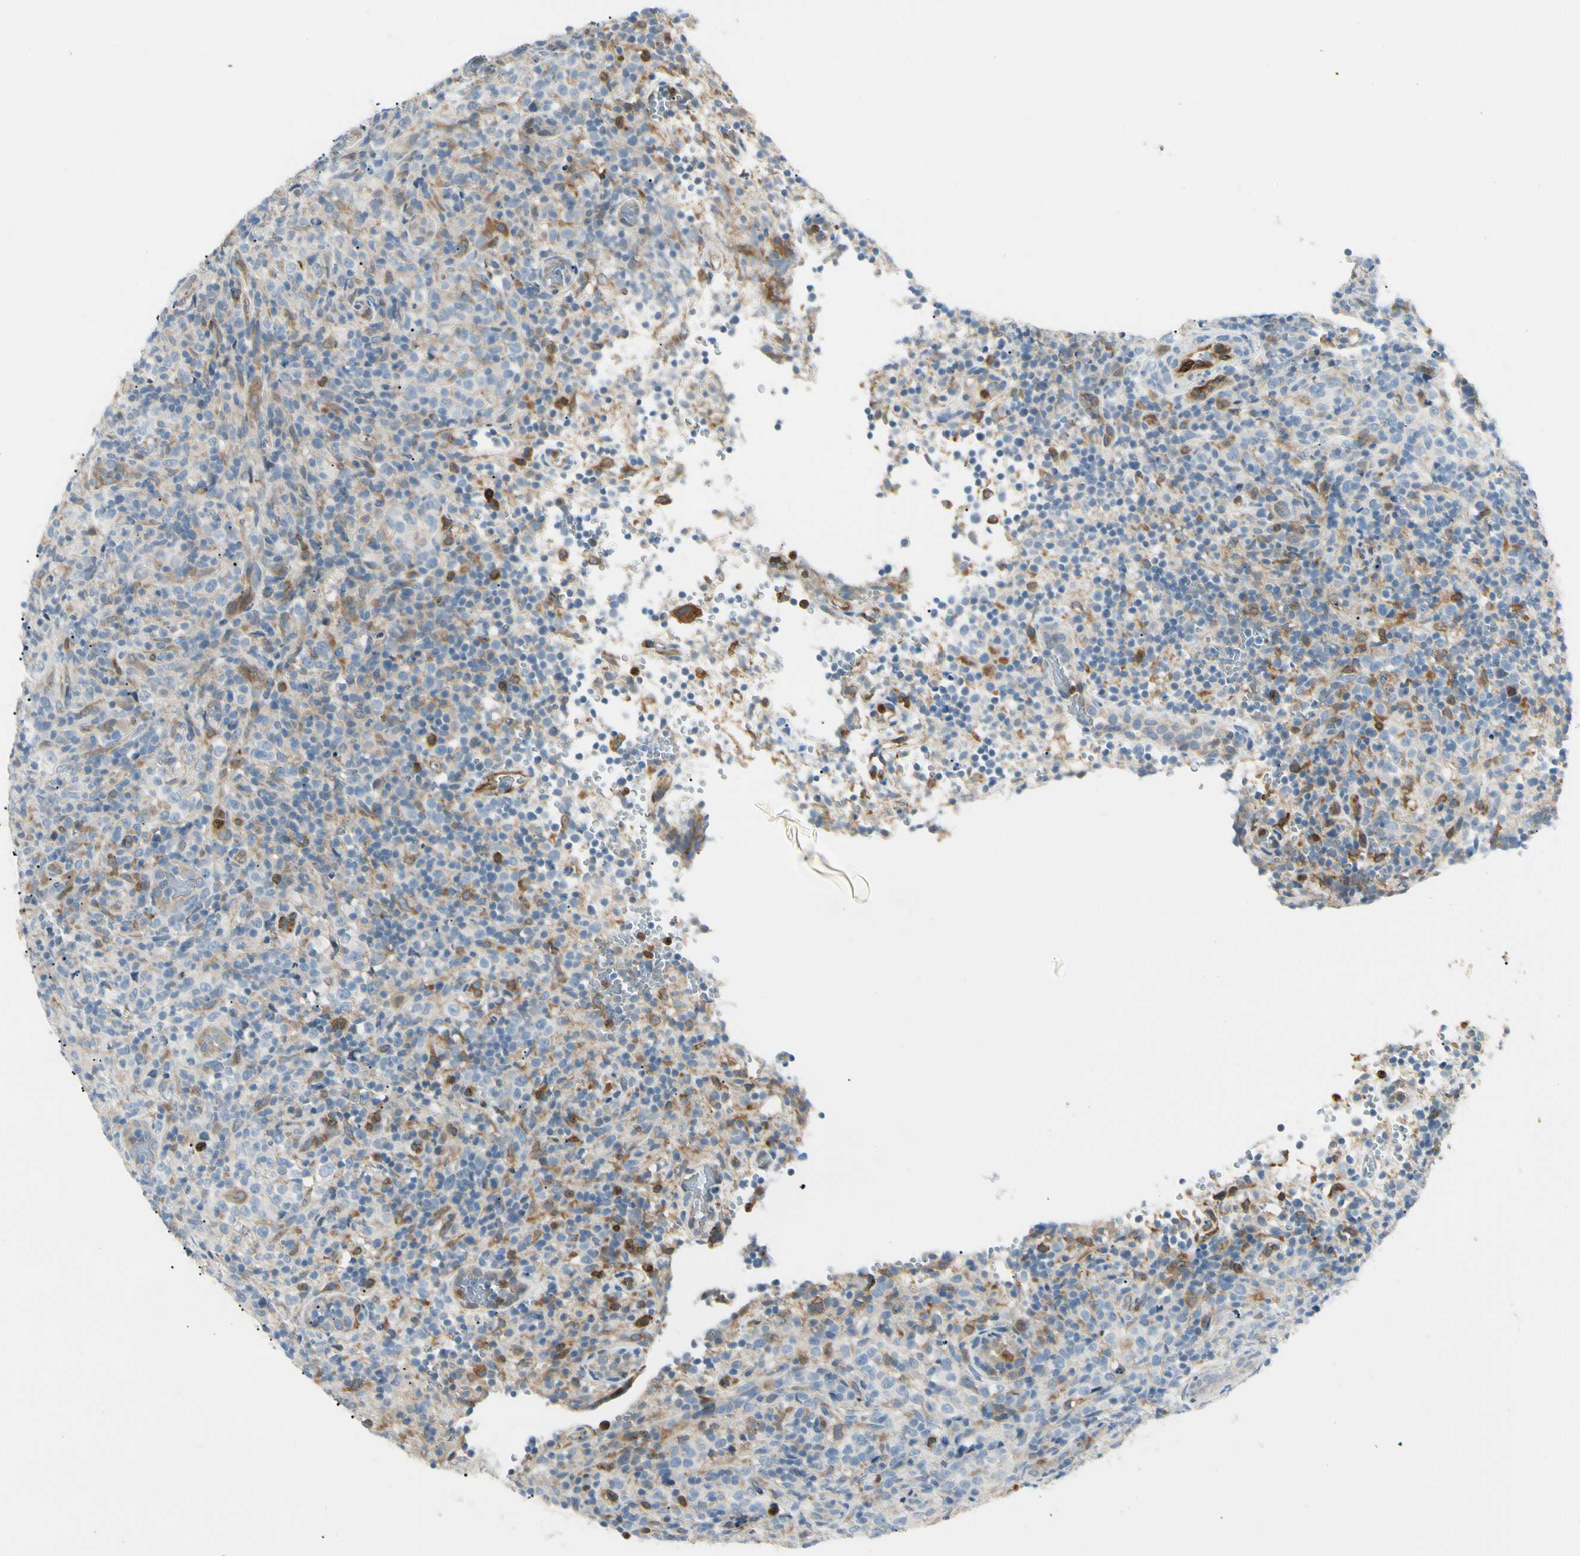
{"staining": {"intensity": "moderate", "quantity": "<25%", "location": "cytoplasmic/membranous"}, "tissue": "lymphoma", "cell_type": "Tumor cells", "image_type": "cancer", "snomed": [{"axis": "morphology", "description": "Malignant lymphoma, non-Hodgkin's type, High grade"}, {"axis": "topography", "description": "Lymph node"}], "caption": "High-grade malignant lymphoma, non-Hodgkin's type stained with immunohistochemistry (IHC) displays moderate cytoplasmic/membranous positivity in approximately <25% of tumor cells.", "gene": "LPCAT2", "patient": {"sex": "female", "age": 76}}